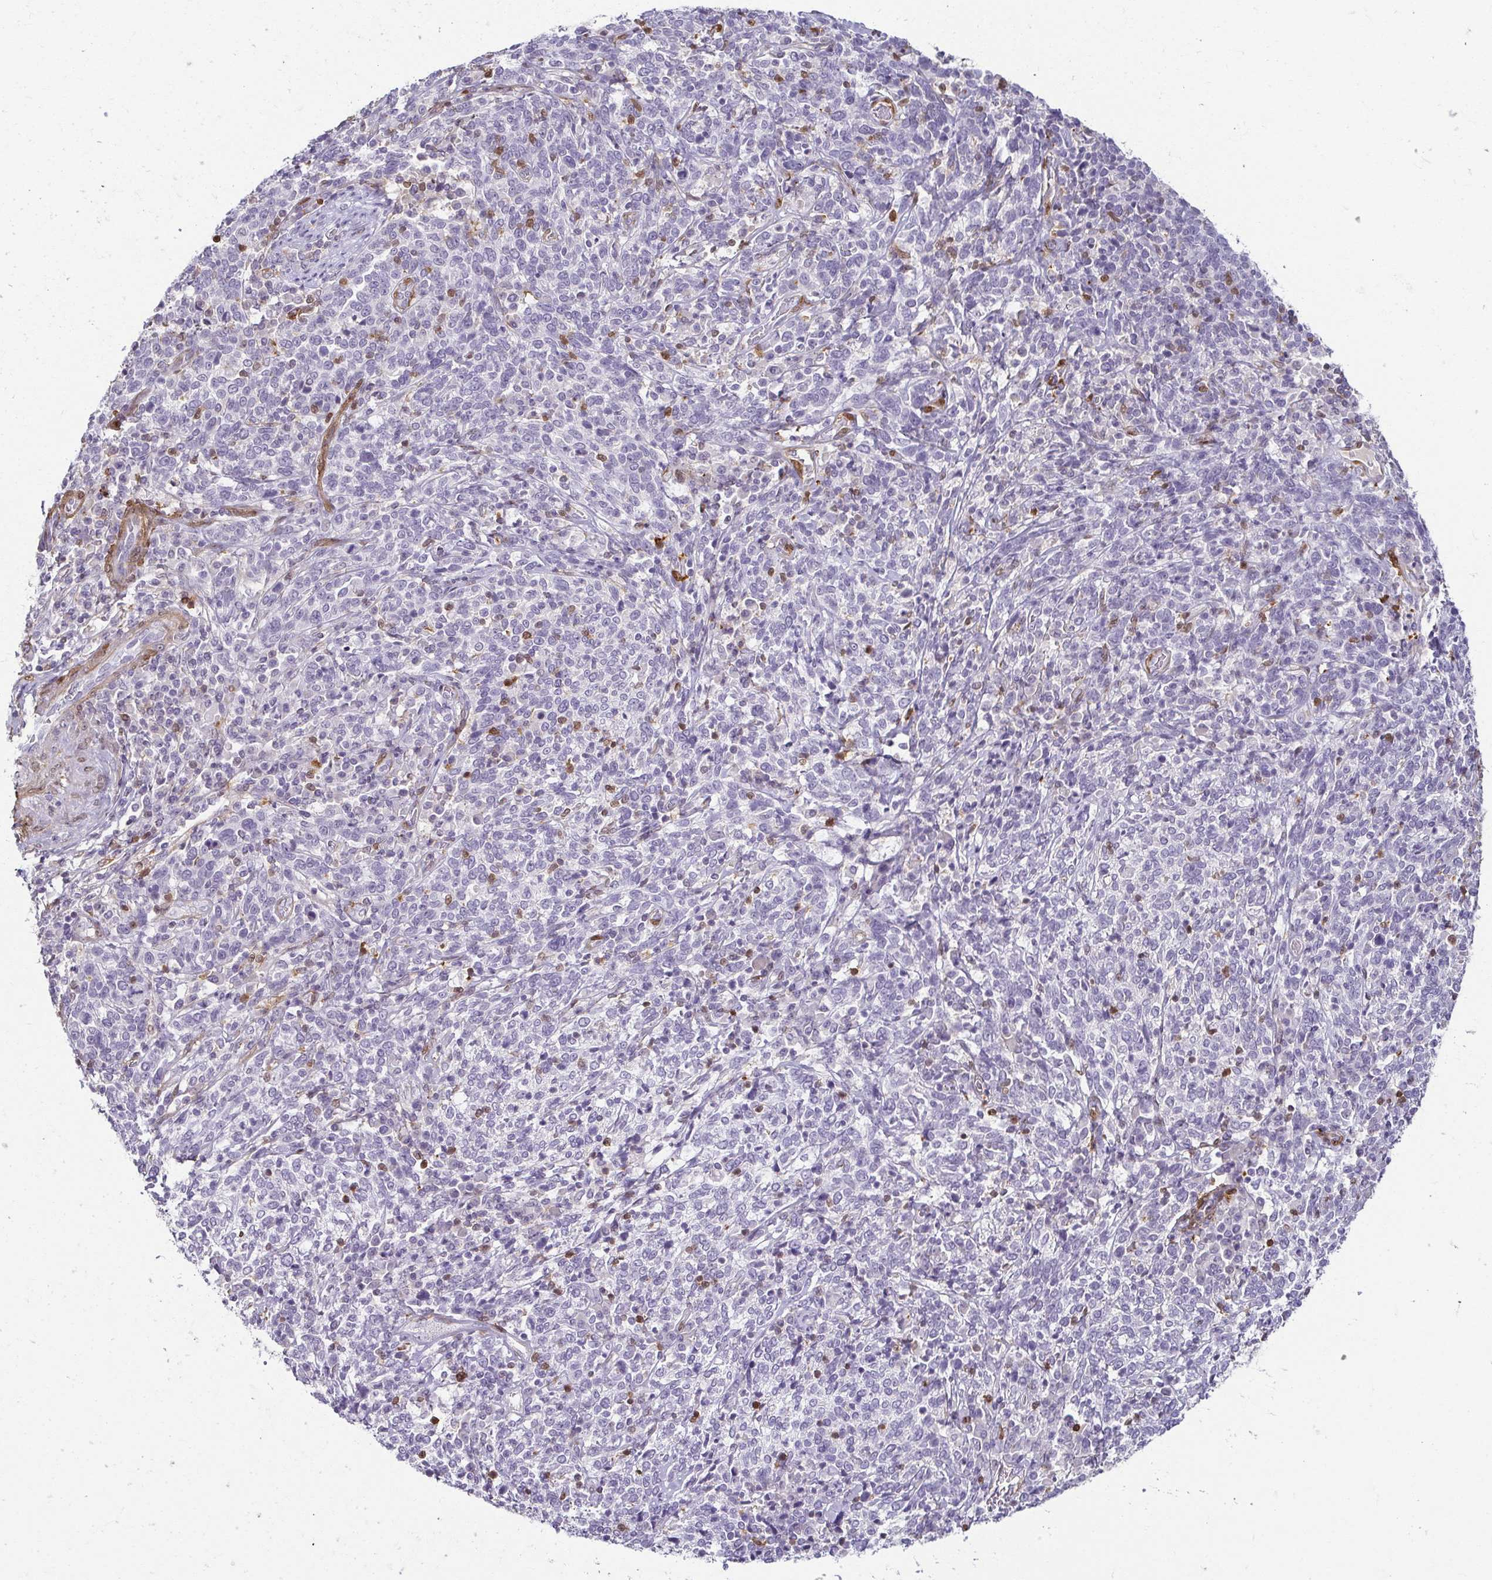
{"staining": {"intensity": "negative", "quantity": "none", "location": "none"}, "tissue": "cervical cancer", "cell_type": "Tumor cells", "image_type": "cancer", "snomed": [{"axis": "morphology", "description": "Squamous cell carcinoma, NOS"}, {"axis": "topography", "description": "Cervix"}], "caption": "IHC photomicrograph of human cervical cancer (squamous cell carcinoma) stained for a protein (brown), which shows no staining in tumor cells.", "gene": "HOPX", "patient": {"sex": "female", "age": 46}}